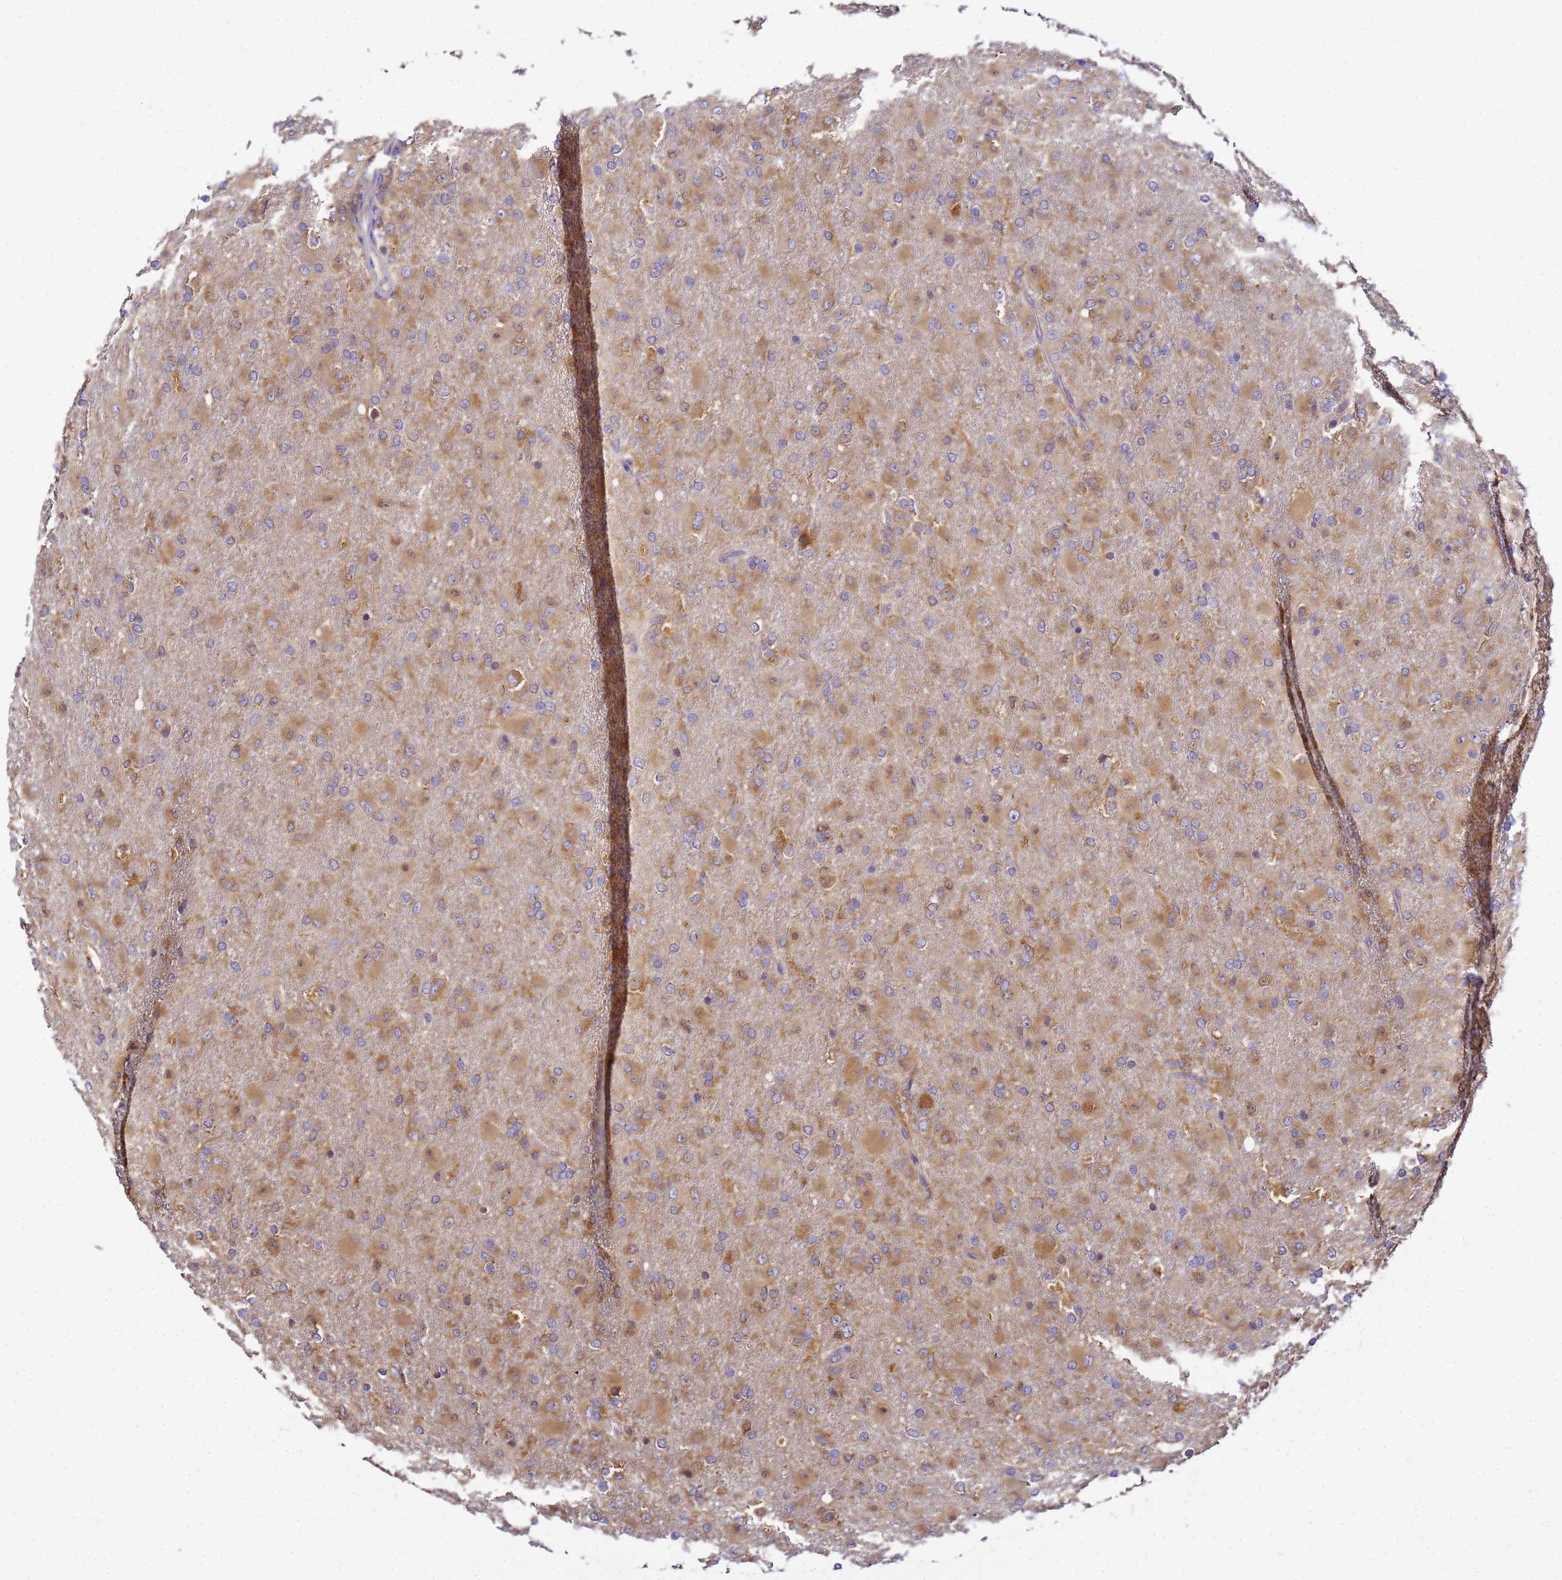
{"staining": {"intensity": "moderate", "quantity": ">75%", "location": "cytoplasmic/membranous"}, "tissue": "glioma", "cell_type": "Tumor cells", "image_type": "cancer", "snomed": [{"axis": "morphology", "description": "Glioma, malignant, Low grade"}, {"axis": "topography", "description": "Brain"}], "caption": "Glioma stained with a brown dye demonstrates moderate cytoplasmic/membranous positive expression in about >75% of tumor cells.", "gene": "NARS1", "patient": {"sex": "male", "age": 65}}